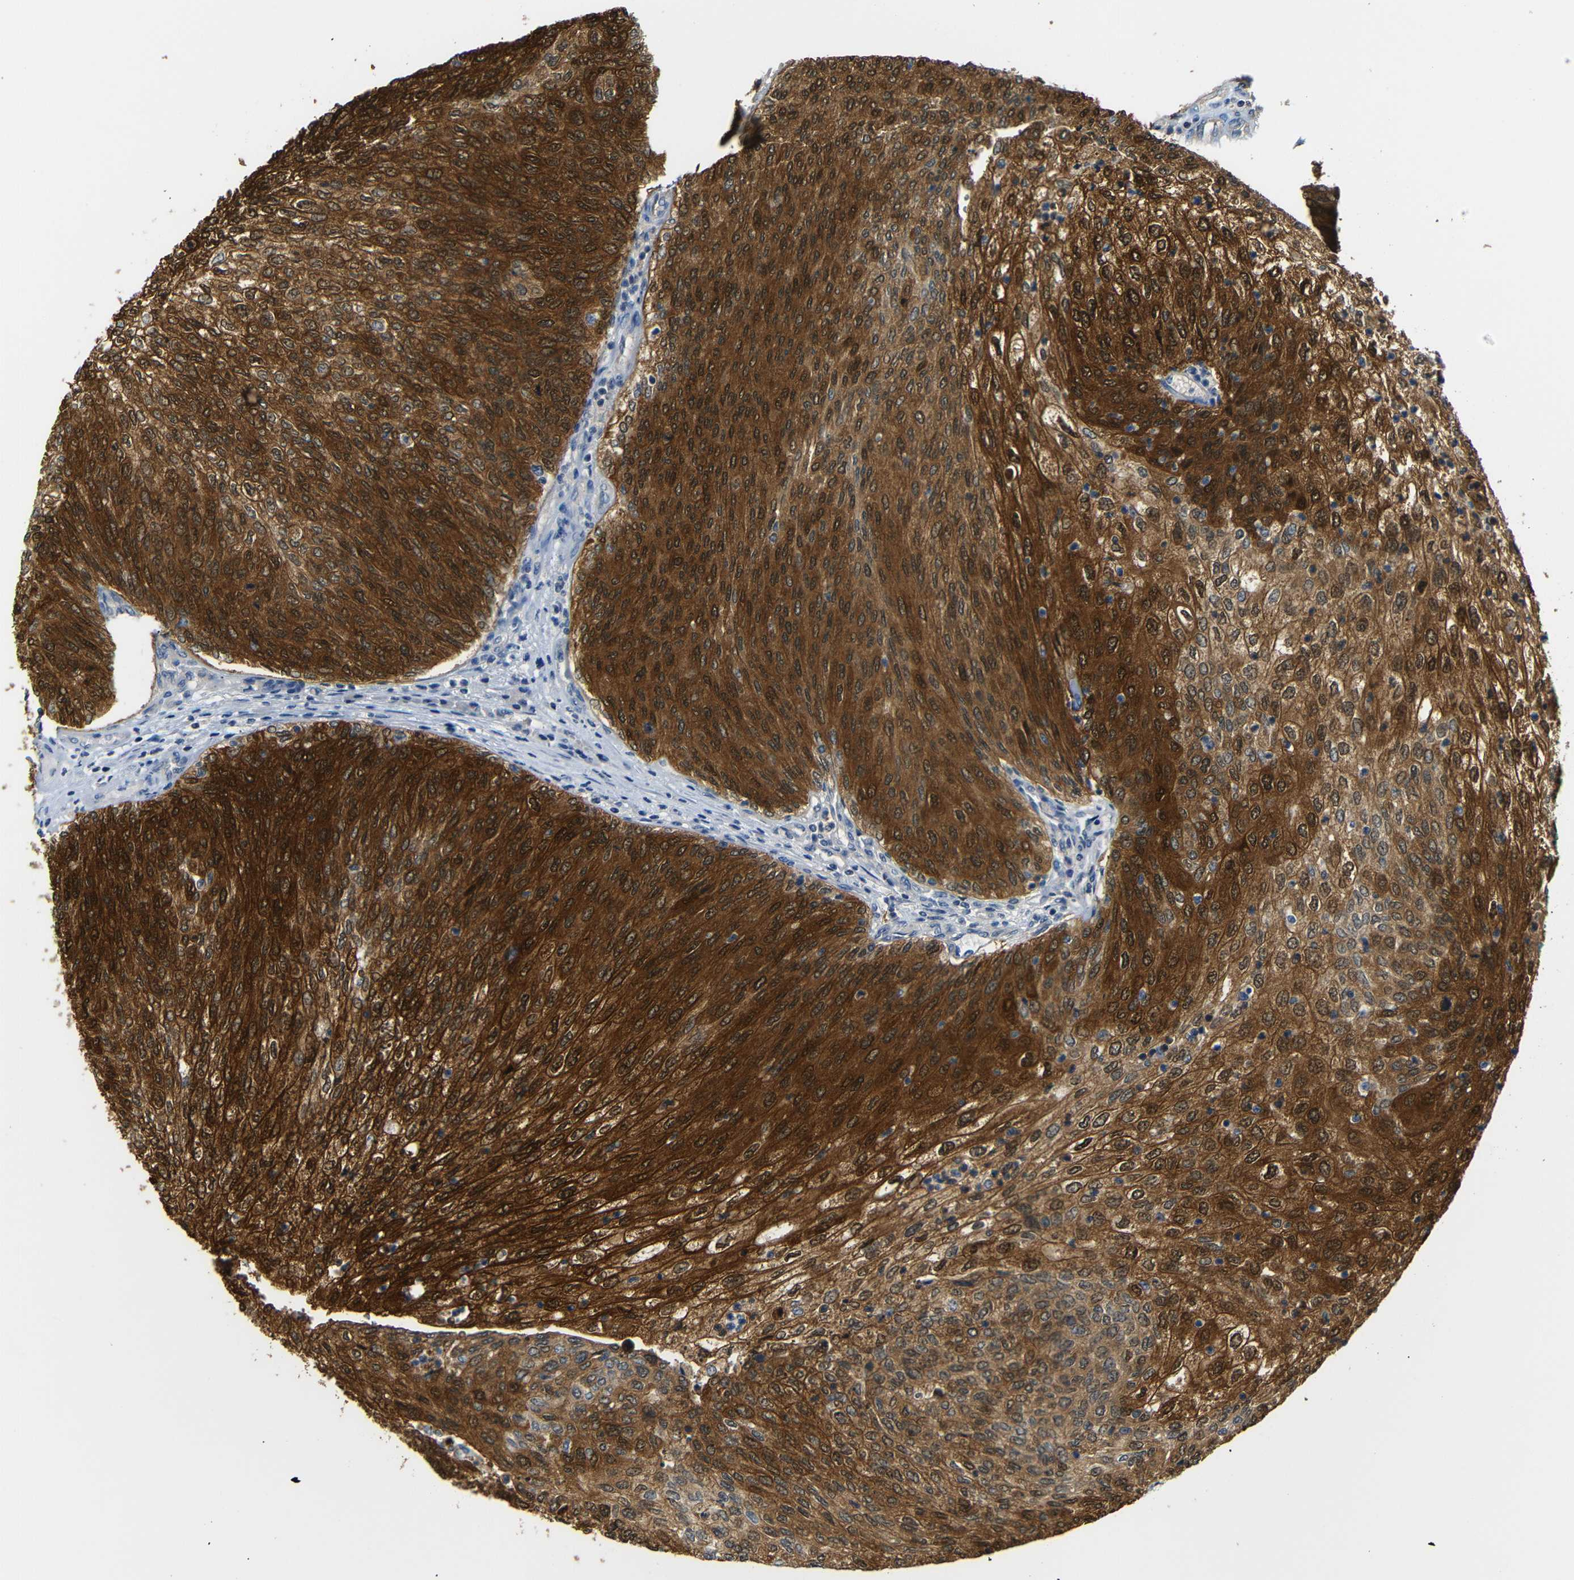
{"staining": {"intensity": "strong", "quantity": ">75%", "location": "cytoplasmic/membranous,nuclear"}, "tissue": "urothelial cancer", "cell_type": "Tumor cells", "image_type": "cancer", "snomed": [{"axis": "morphology", "description": "Urothelial carcinoma, Low grade"}, {"axis": "topography", "description": "Urinary bladder"}], "caption": "Low-grade urothelial carcinoma tissue exhibits strong cytoplasmic/membranous and nuclear expression in approximately >75% of tumor cells, visualized by immunohistochemistry.", "gene": "SFN", "patient": {"sex": "female", "age": 79}}